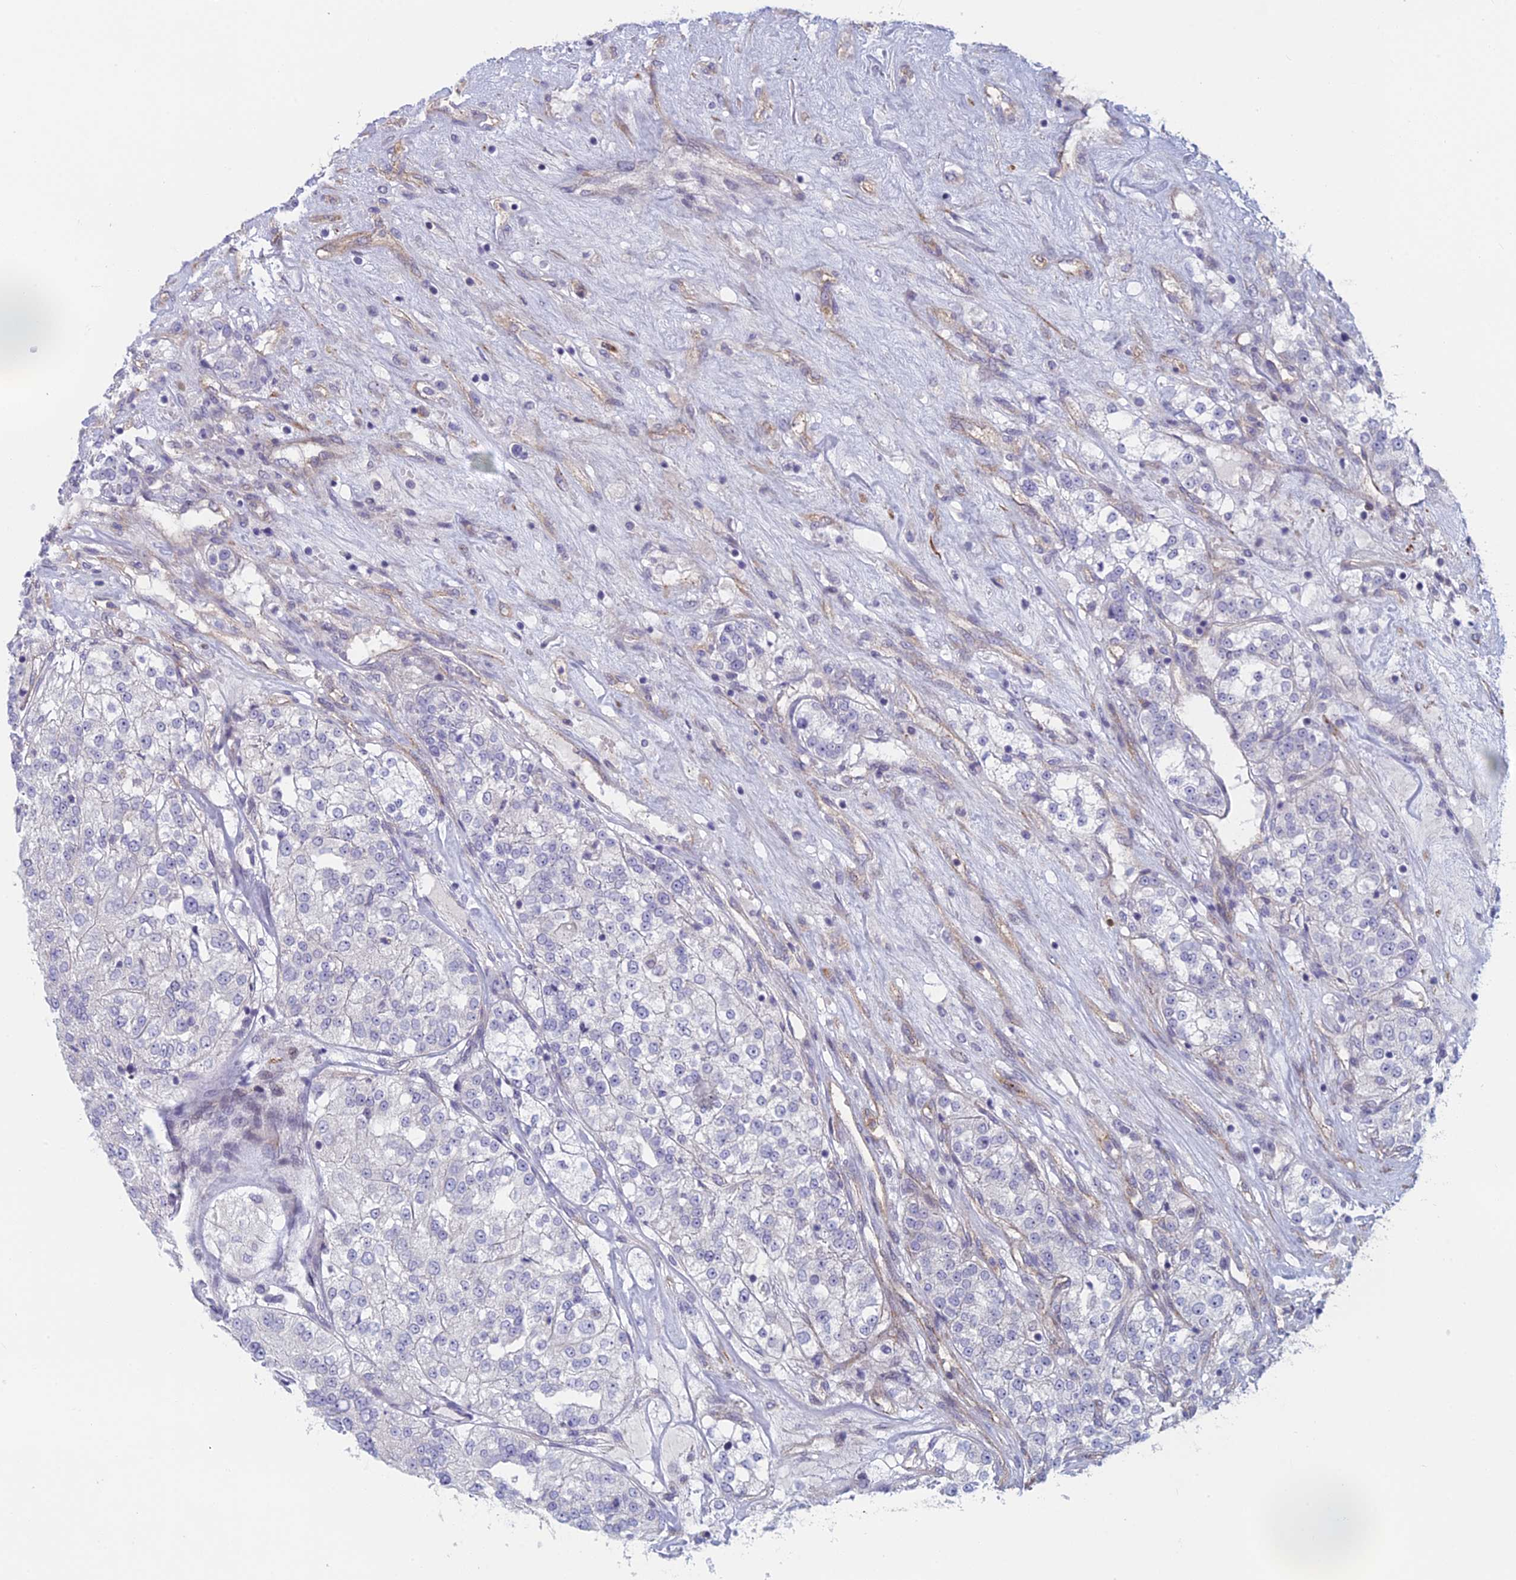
{"staining": {"intensity": "negative", "quantity": "none", "location": "none"}, "tissue": "renal cancer", "cell_type": "Tumor cells", "image_type": "cancer", "snomed": [{"axis": "morphology", "description": "Adenocarcinoma, NOS"}, {"axis": "topography", "description": "Kidney"}], "caption": "High magnification brightfield microscopy of renal cancer stained with DAB (brown) and counterstained with hematoxylin (blue): tumor cells show no significant positivity. (DAB immunohistochemistry (IHC) visualized using brightfield microscopy, high magnification).", "gene": "PPP1R26", "patient": {"sex": "female", "age": 63}}